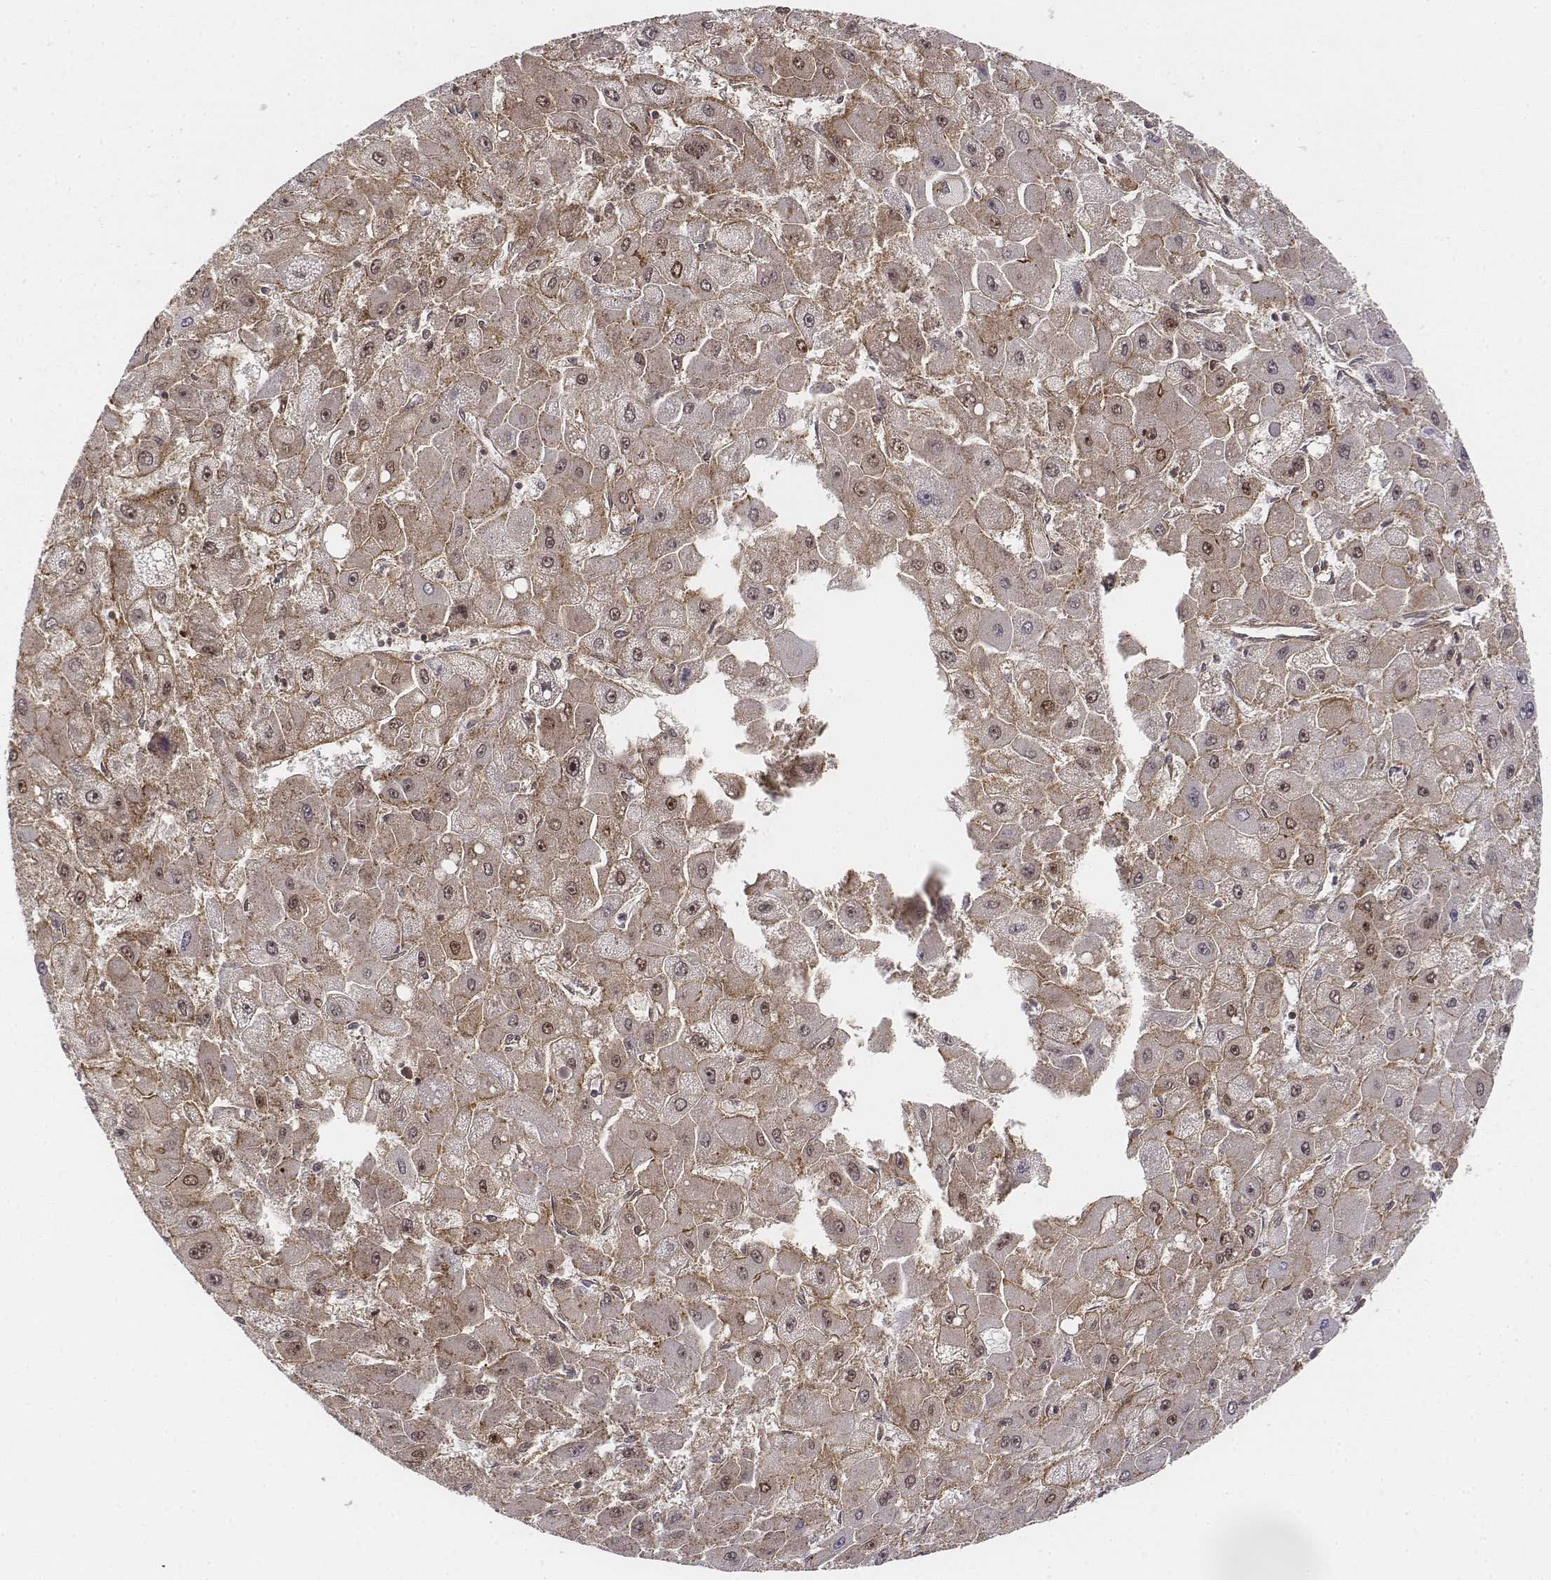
{"staining": {"intensity": "weak", "quantity": ">75%", "location": "cytoplasmic/membranous"}, "tissue": "liver cancer", "cell_type": "Tumor cells", "image_type": "cancer", "snomed": [{"axis": "morphology", "description": "Carcinoma, Hepatocellular, NOS"}, {"axis": "topography", "description": "Liver"}], "caption": "Approximately >75% of tumor cells in human liver cancer reveal weak cytoplasmic/membranous protein positivity as visualized by brown immunohistochemical staining.", "gene": "ZFYVE19", "patient": {"sex": "female", "age": 25}}